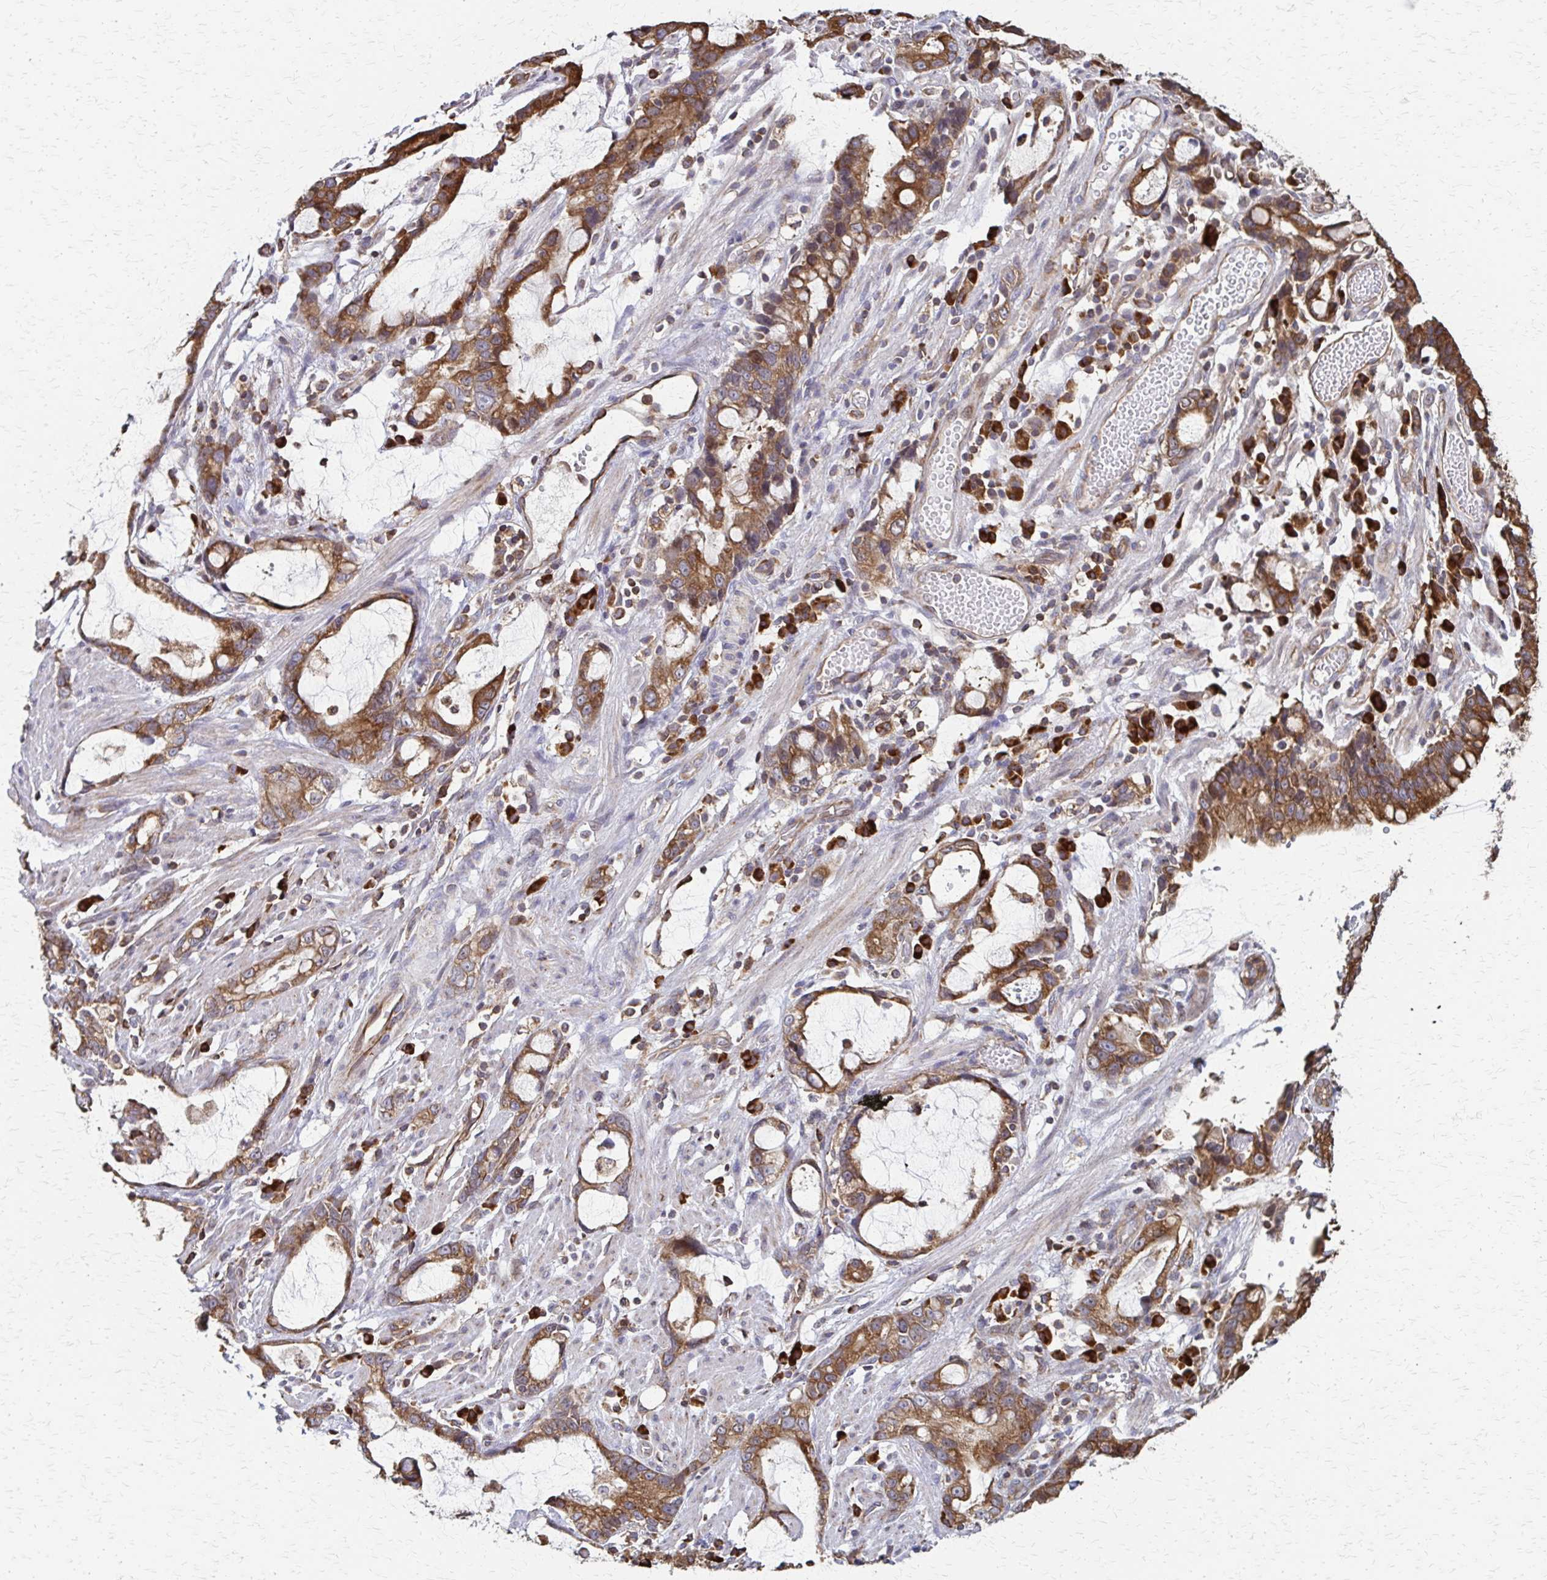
{"staining": {"intensity": "moderate", "quantity": ">75%", "location": "cytoplasmic/membranous"}, "tissue": "stomach cancer", "cell_type": "Tumor cells", "image_type": "cancer", "snomed": [{"axis": "morphology", "description": "Adenocarcinoma, NOS"}, {"axis": "topography", "description": "Stomach"}], "caption": "High-power microscopy captured an immunohistochemistry (IHC) histopathology image of adenocarcinoma (stomach), revealing moderate cytoplasmic/membranous expression in approximately >75% of tumor cells.", "gene": "EEF2", "patient": {"sex": "male", "age": 55}}